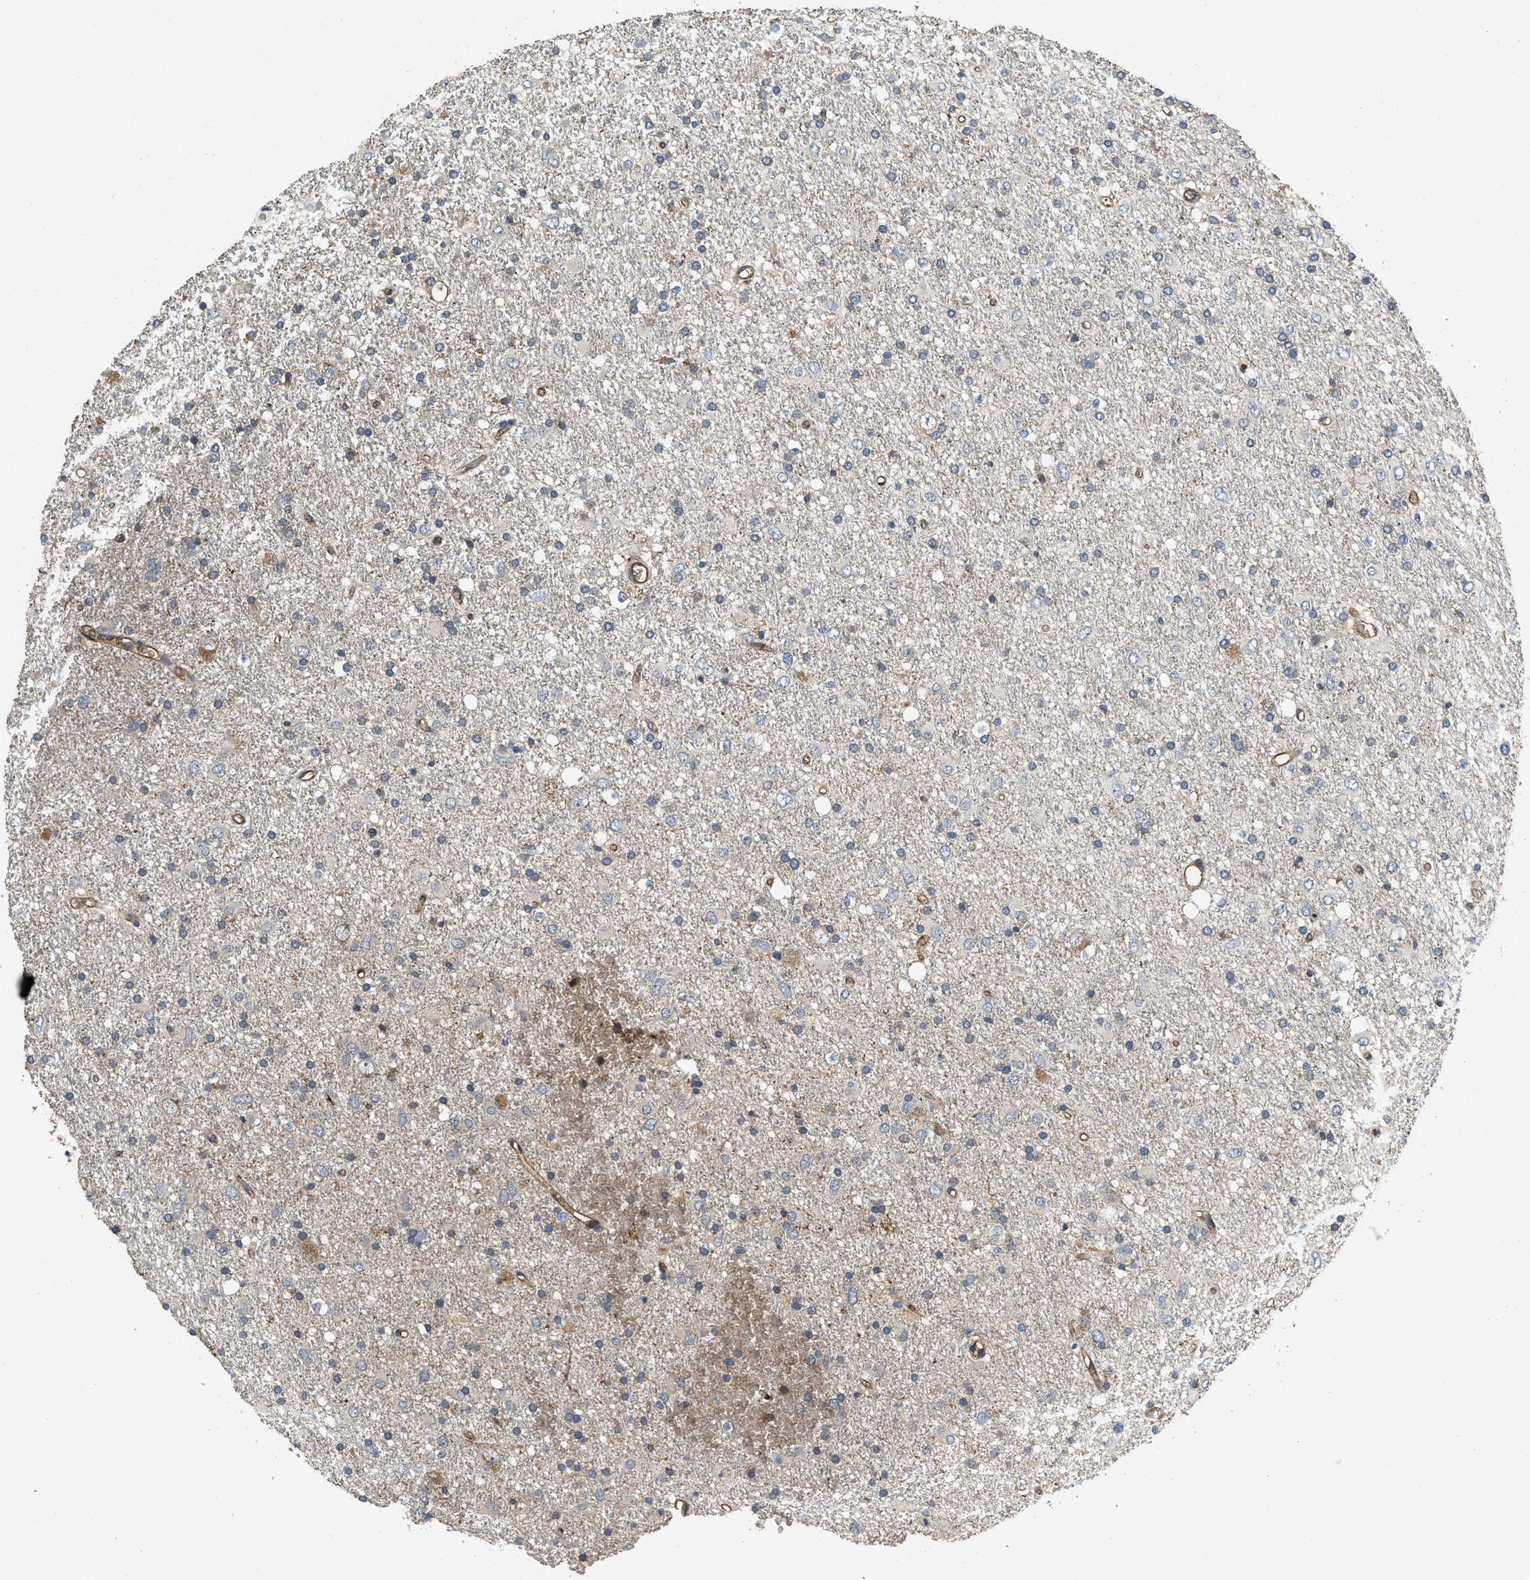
{"staining": {"intensity": "negative", "quantity": "none", "location": "none"}, "tissue": "glioma", "cell_type": "Tumor cells", "image_type": "cancer", "snomed": [{"axis": "morphology", "description": "Glioma, malignant, Low grade"}, {"axis": "topography", "description": "Brain"}], "caption": "There is no significant positivity in tumor cells of malignant glioma (low-grade).", "gene": "LINGO2", "patient": {"sex": "male", "age": 77}}